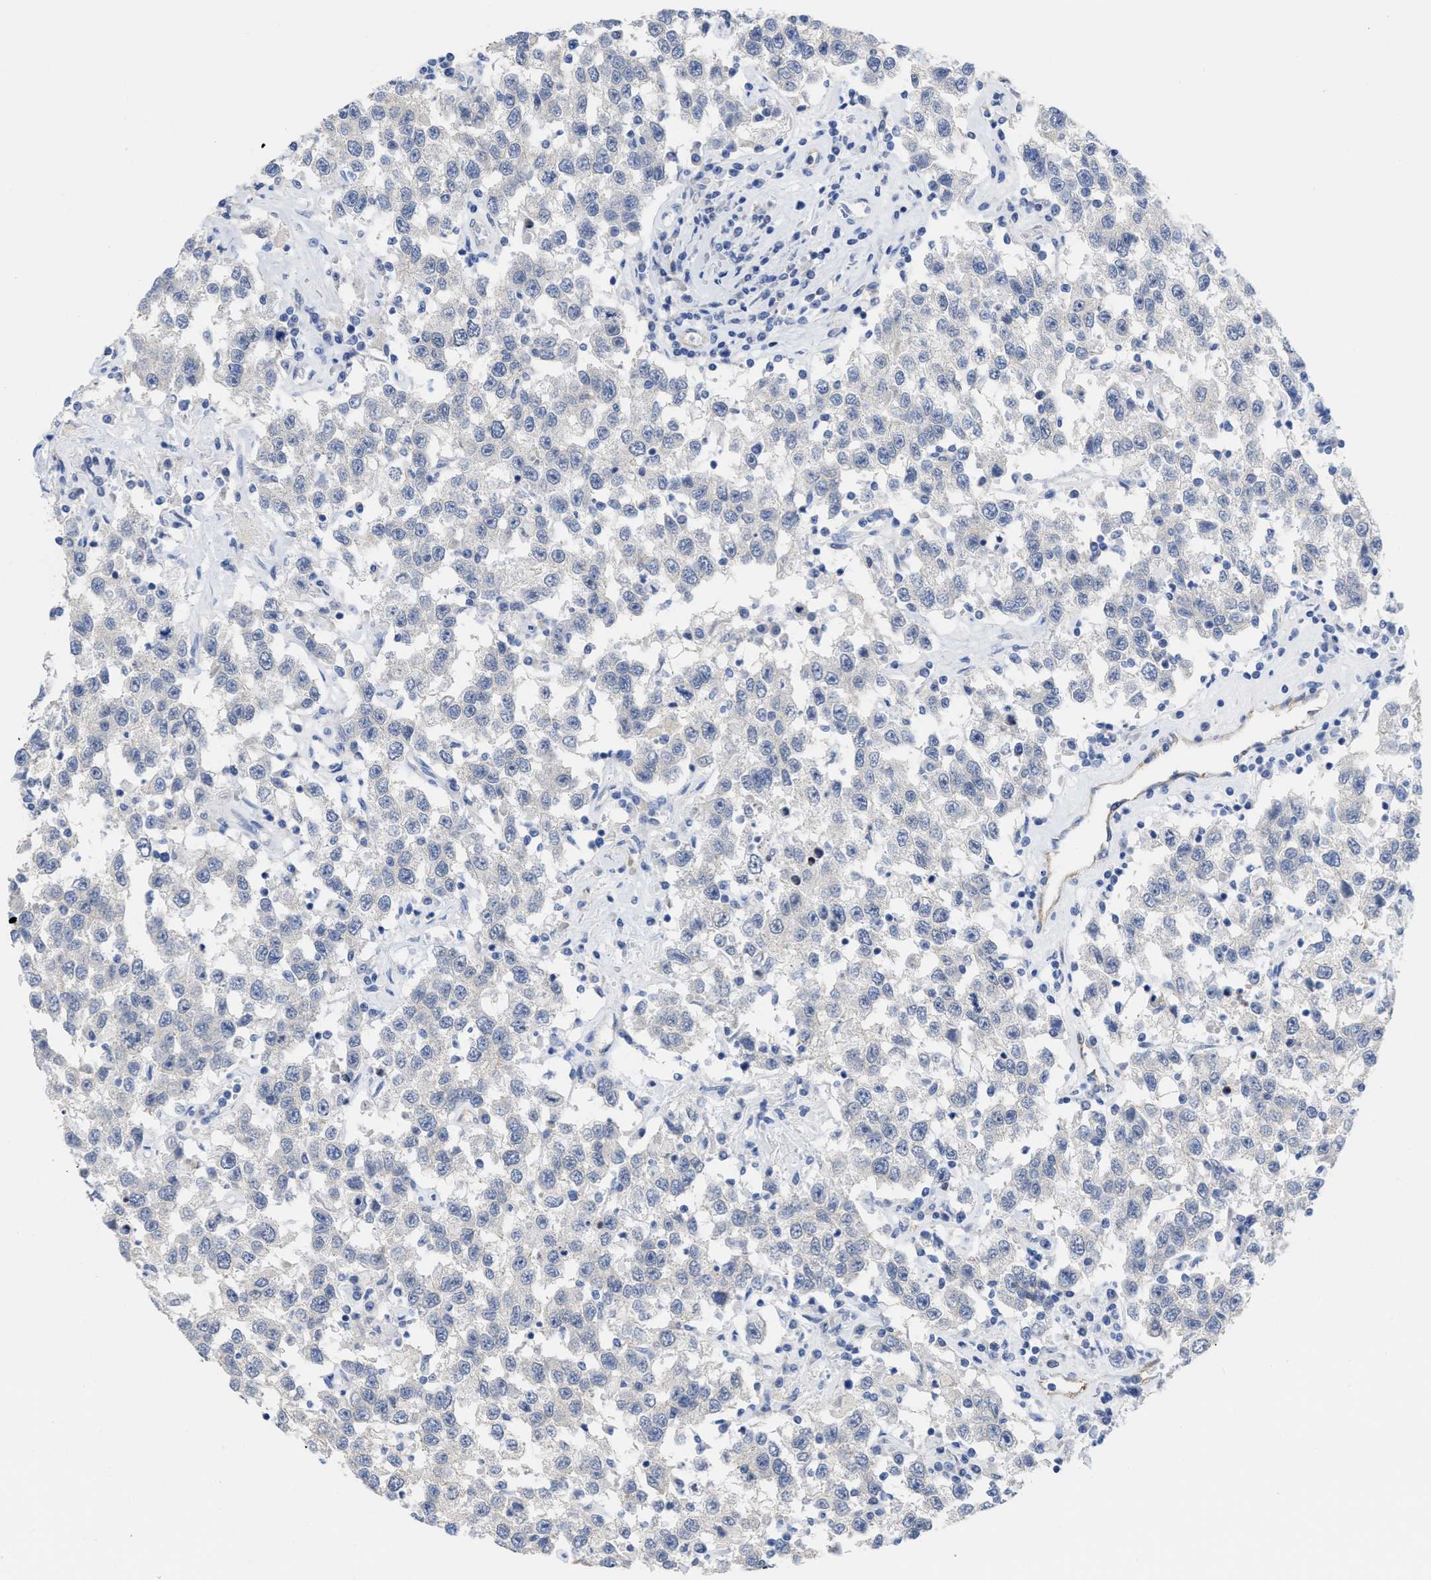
{"staining": {"intensity": "negative", "quantity": "none", "location": "none"}, "tissue": "testis cancer", "cell_type": "Tumor cells", "image_type": "cancer", "snomed": [{"axis": "morphology", "description": "Seminoma, NOS"}, {"axis": "topography", "description": "Testis"}], "caption": "A micrograph of human testis seminoma is negative for staining in tumor cells.", "gene": "ACKR1", "patient": {"sex": "male", "age": 41}}